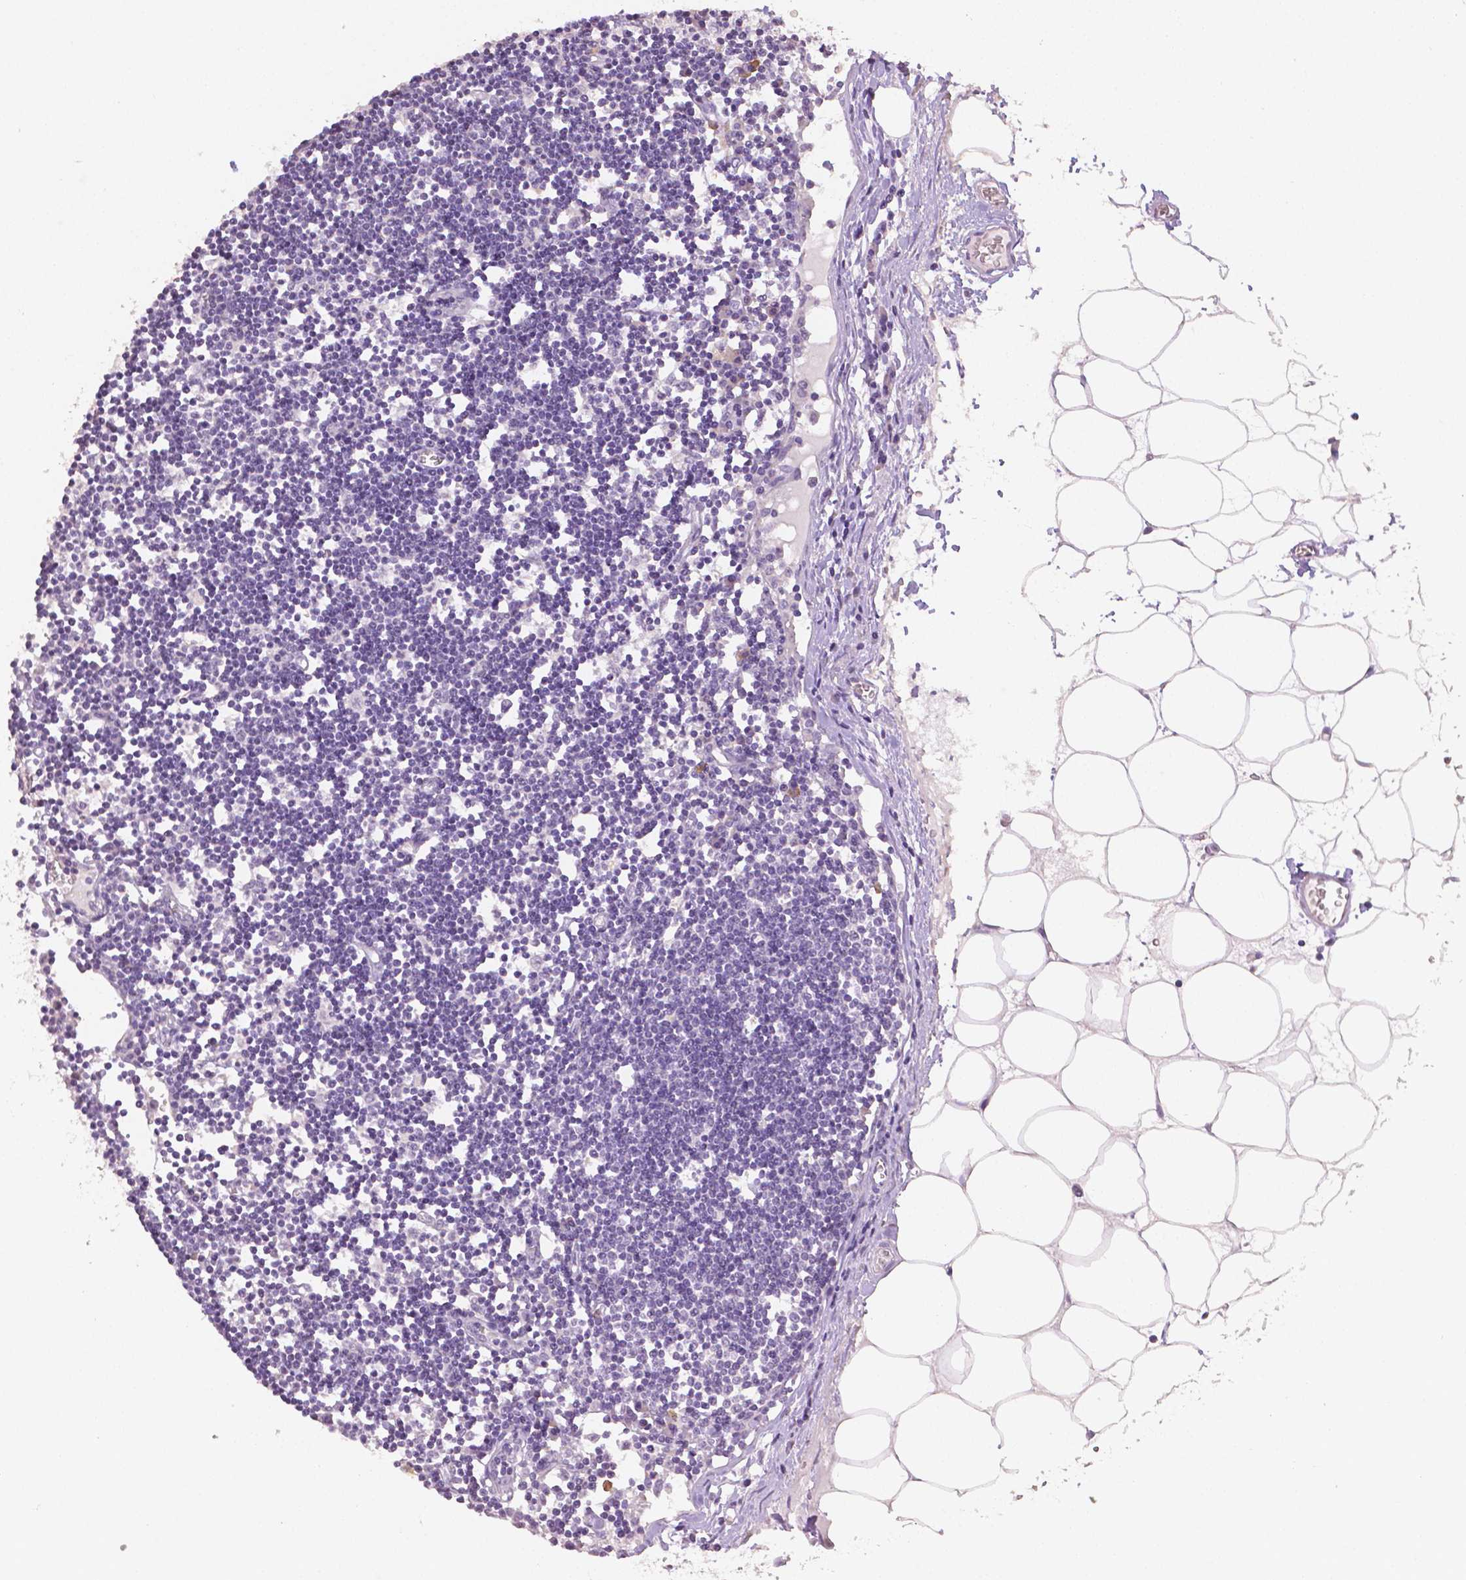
{"staining": {"intensity": "negative", "quantity": "none", "location": "none"}, "tissue": "lymph node", "cell_type": "Germinal center cells", "image_type": "normal", "snomed": [{"axis": "morphology", "description": "Normal tissue, NOS"}, {"axis": "topography", "description": "Lymph node"}], "caption": "Photomicrograph shows no protein staining in germinal center cells of normal lymph node.", "gene": "TGM1", "patient": {"sex": "female", "age": 65}}